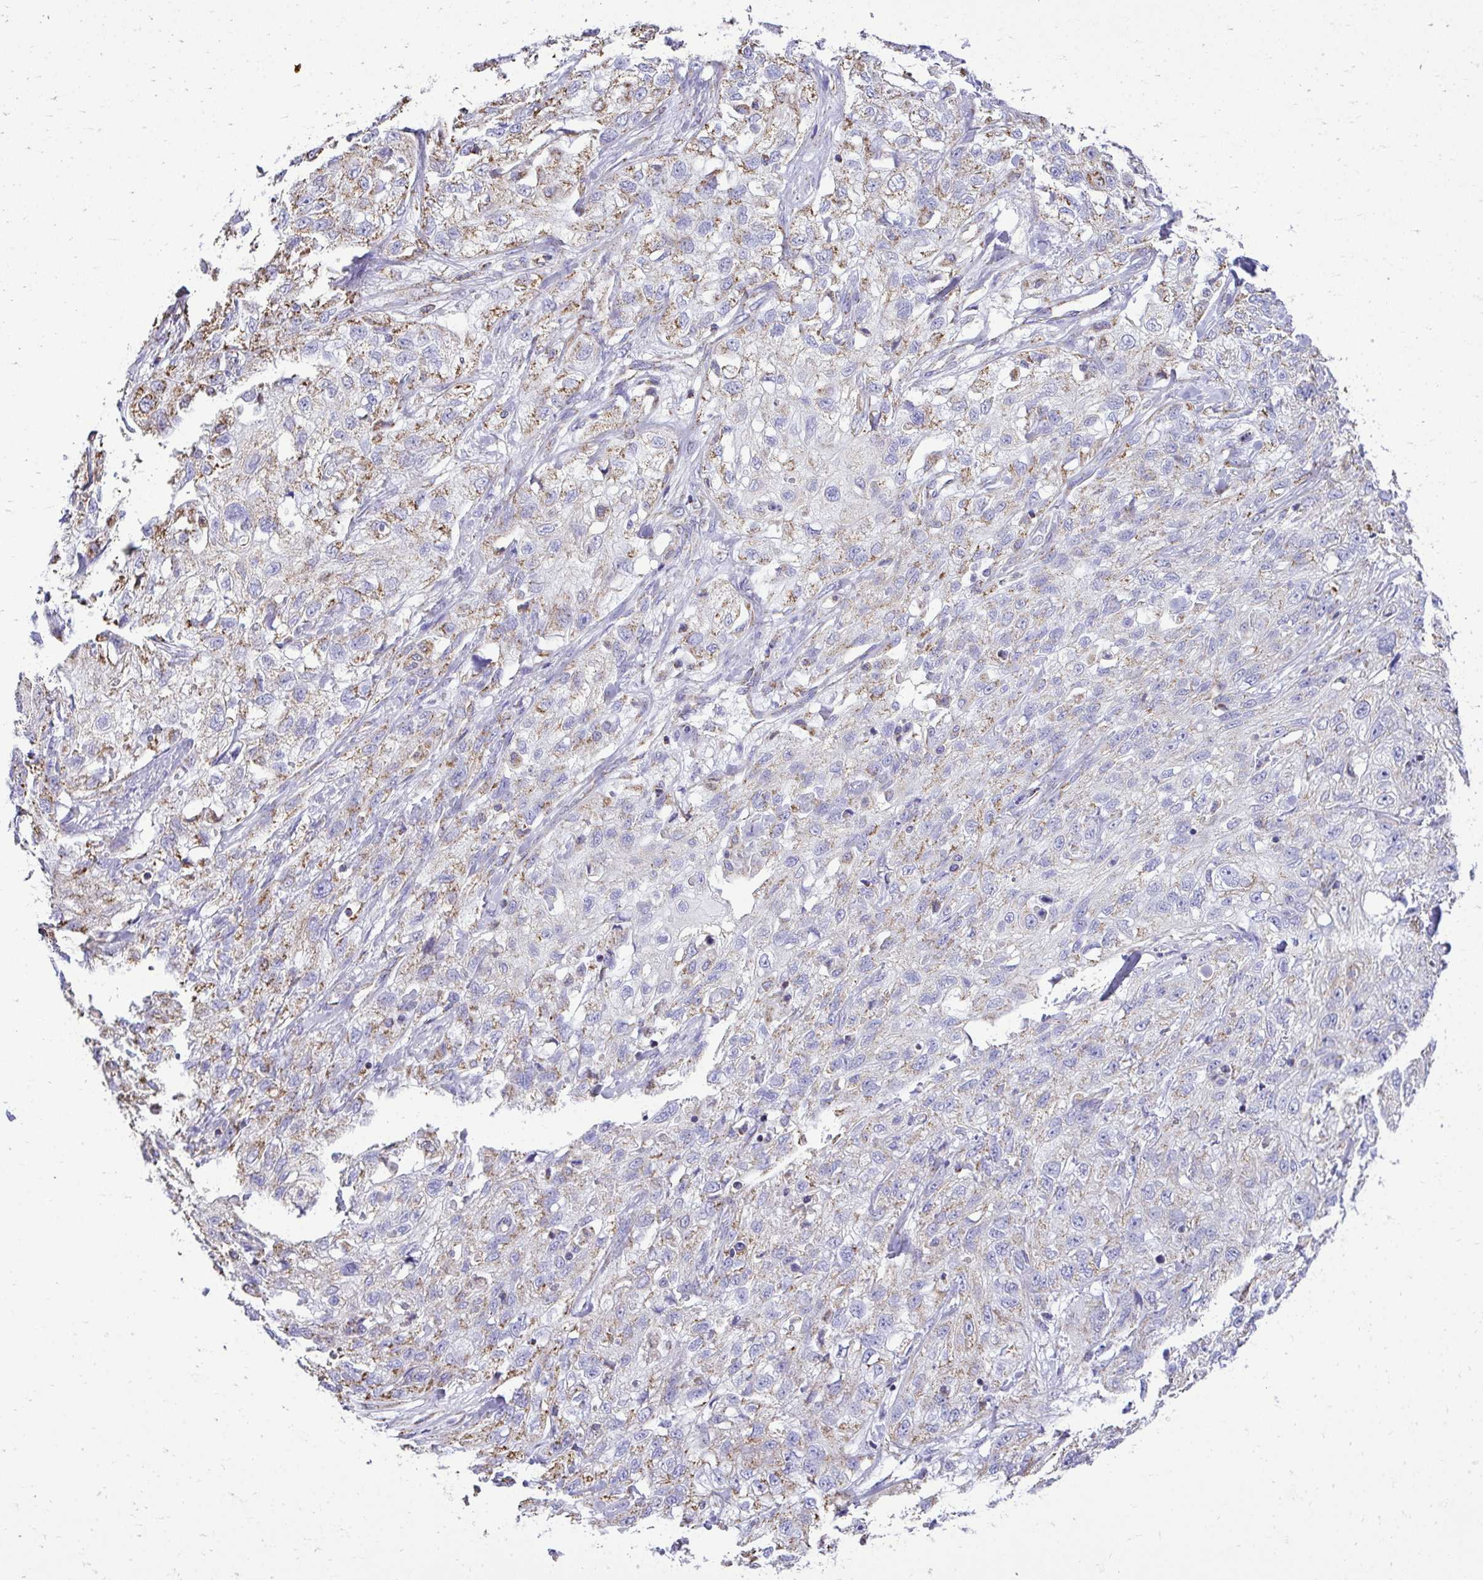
{"staining": {"intensity": "weak", "quantity": "25%-75%", "location": "cytoplasmic/membranous"}, "tissue": "skin cancer", "cell_type": "Tumor cells", "image_type": "cancer", "snomed": [{"axis": "morphology", "description": "Squamous cell carcinoma, NOS"}, {"axis": "topography", "description": "Skin"}, {"axis": "topography", "description": "Vulva"}], "caption": "Immunohistochemistry micrograph of neoplastic tissue: skin squamous cell carcinoma stained using immunohistochemistry (IHC) reveals low levels of weak protein expression localized specifically in the cytoplasmic/membranous of tumor cells, appearing as a cytoplasmic/membranous brown color.", "gene": "MPZL2", "patient": {"sex": "female", "age": 86}}